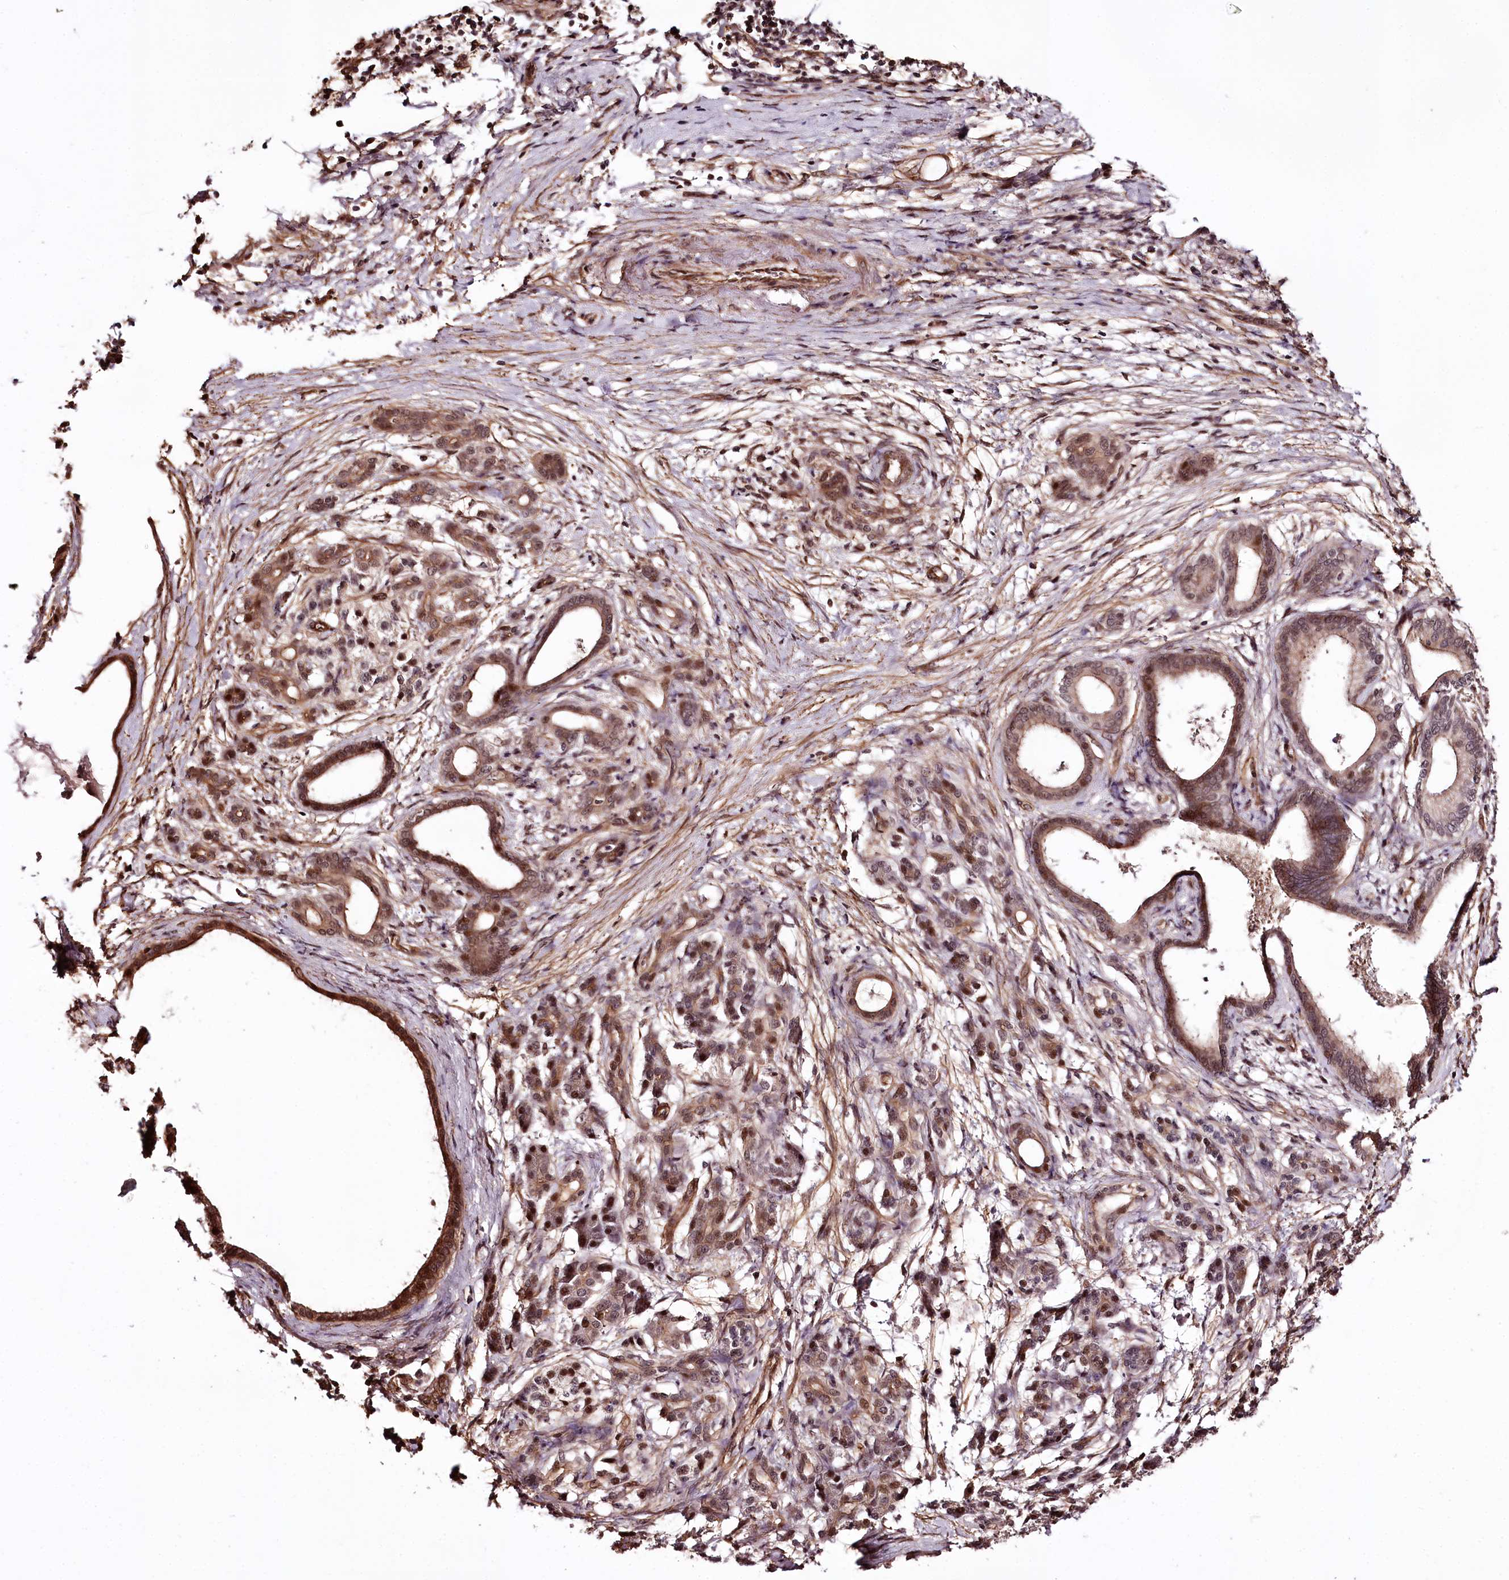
{"staining": {"intensity": "moderate", "quantity": ">75%", "location": "cytoplasmic/membranous,nuclear"}, "tissue": "pancreatic cancer", "cell_type": "Tumor cells", "image_type": "cancer", "snomed": [{"axis": "morphology", "description": "Adenocarcinoma, NOS"}, {"axis": "topography", "description": "Pancreas"}], "caption": "Human pancreatic adenocarcinoma stained for a protein (brown) displays moderate cytoplasmic/membranous and nuclear positive positivity in approximately >75% of tumor cells.", "gene": "TTC33", "patient": {"sex": "female", "age": 55}}